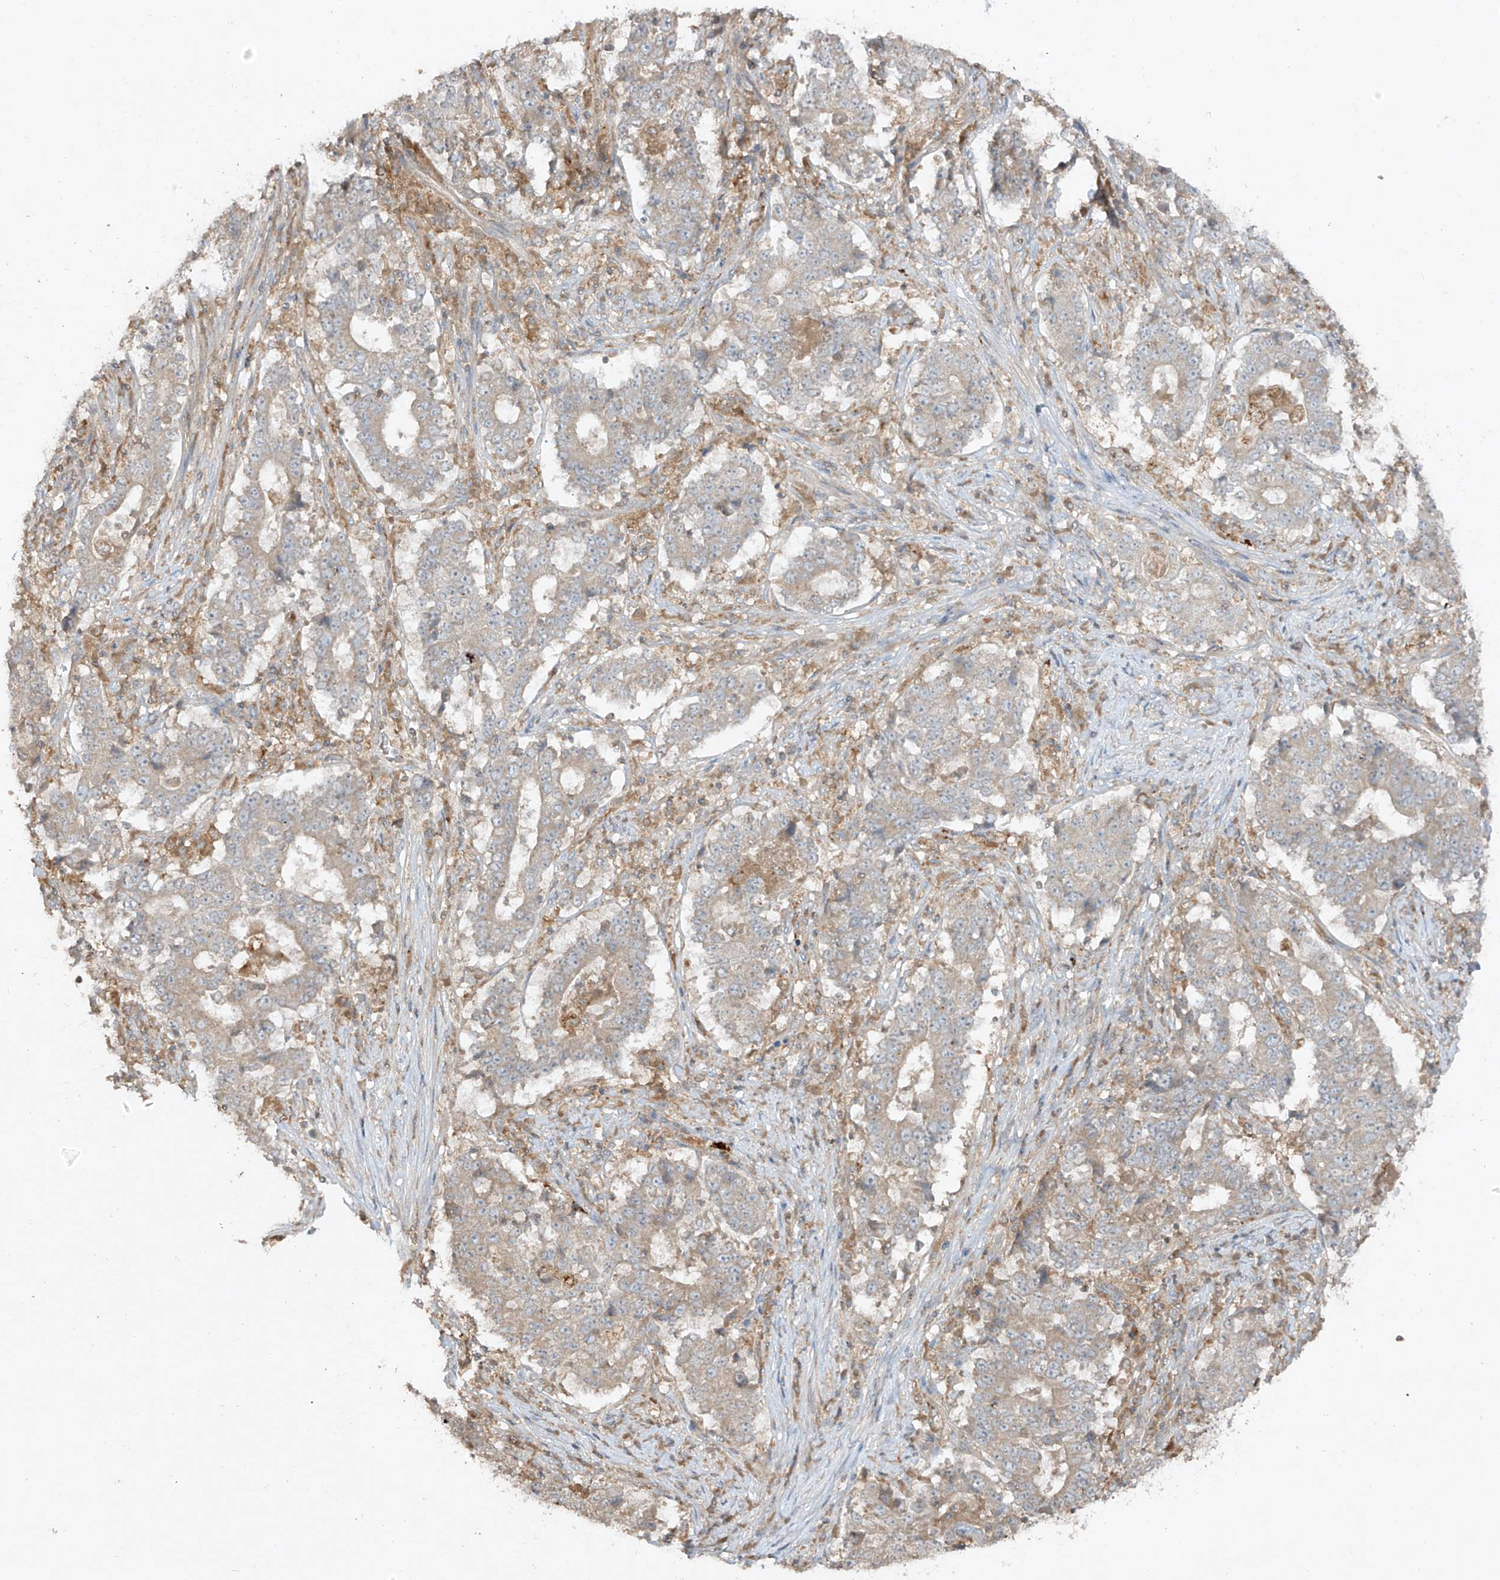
{"staining": {"intensity": "weak", "quantity": "<25%", "location": "cytoplasmic/membranous"}, "tissue": "stomach cancer", "cell_type": "Tumor cells", "image_type": "cancer", "snomed": [{"axis": "morphology", "description": "Adenocarcinoma, NOS"}, {"axis": "topography", "description": "Stomach"}], "caption": "Histopathology image shows no protein expression in tumor cells of adenocarcinoma (stomach) tissue. (Immunohistochemistry (ihc), brightfield microscopy, high magnification).", "gene": "LDAH", "patient": {"sex": "male", "age": 59}}